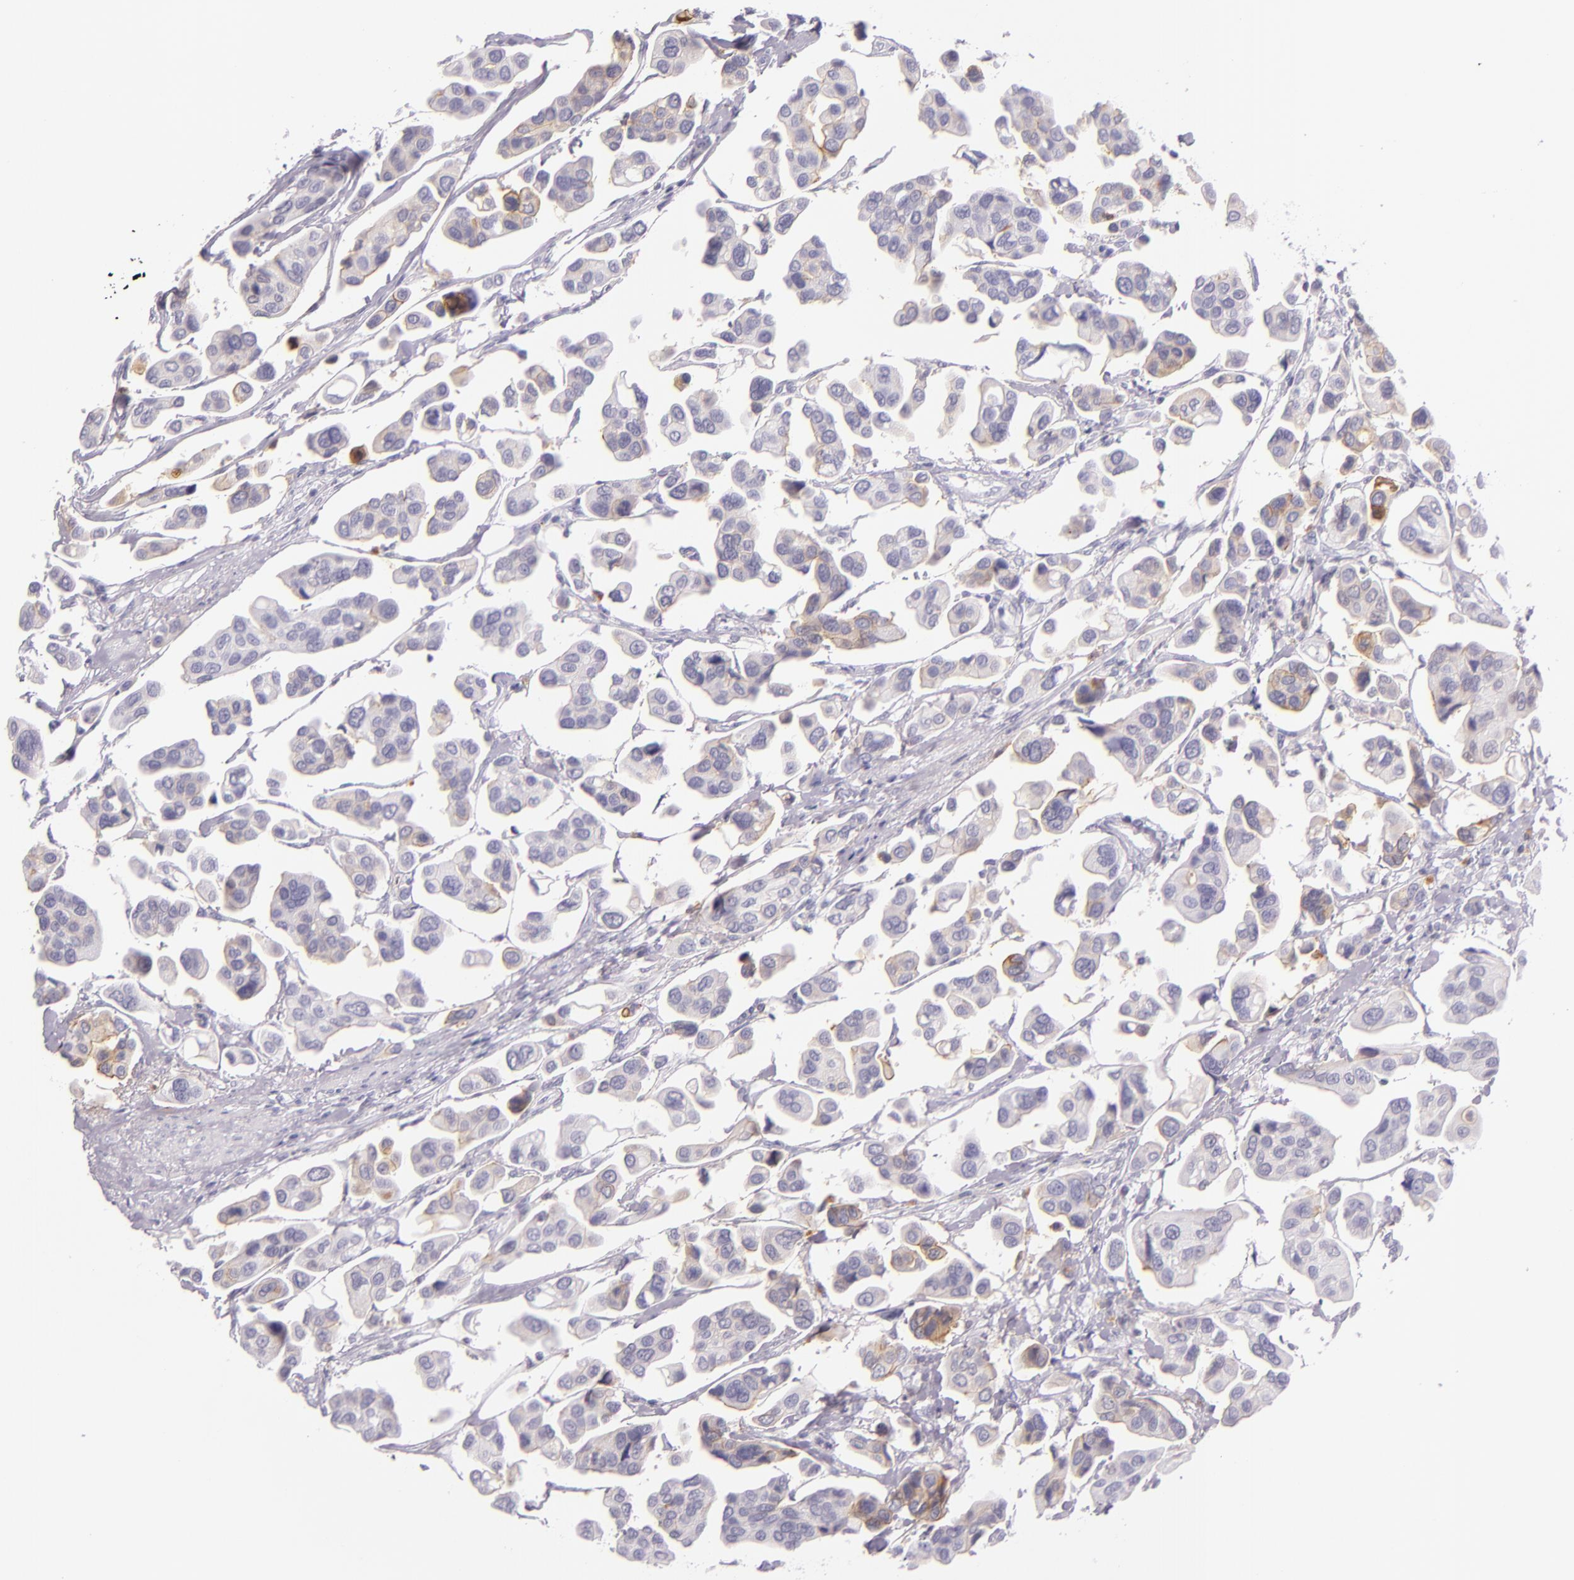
{"staining": {"intensity": "weak", "quantity": "25%-75%", "location": "cytoplasmic/membranous"}, "tissue": "urothelial cancer", "cell_type": "Tumor cells", "image_type": "cancer", "snomed": [{"axis": "morphology", "description": "Adenocarcinoma, NOS"}, {"axis": "topography", "description": "Urinary bladder"}], "caption": "IHC staining of adenocarcinoma, which reveals low levels of weak cytoplasmic/membranous positivity in about 25%-75% of tumor cells indicating weak cytoplasmic/membranous protein staining. The staining was performed using DAB (3,3'-diaminobenzidine) (brown) for protein detection and nuclei were counterstained in hematoxylin (blue).", "gene": "CEACAM1", "patient": {"sex": "male", "age": 61}}